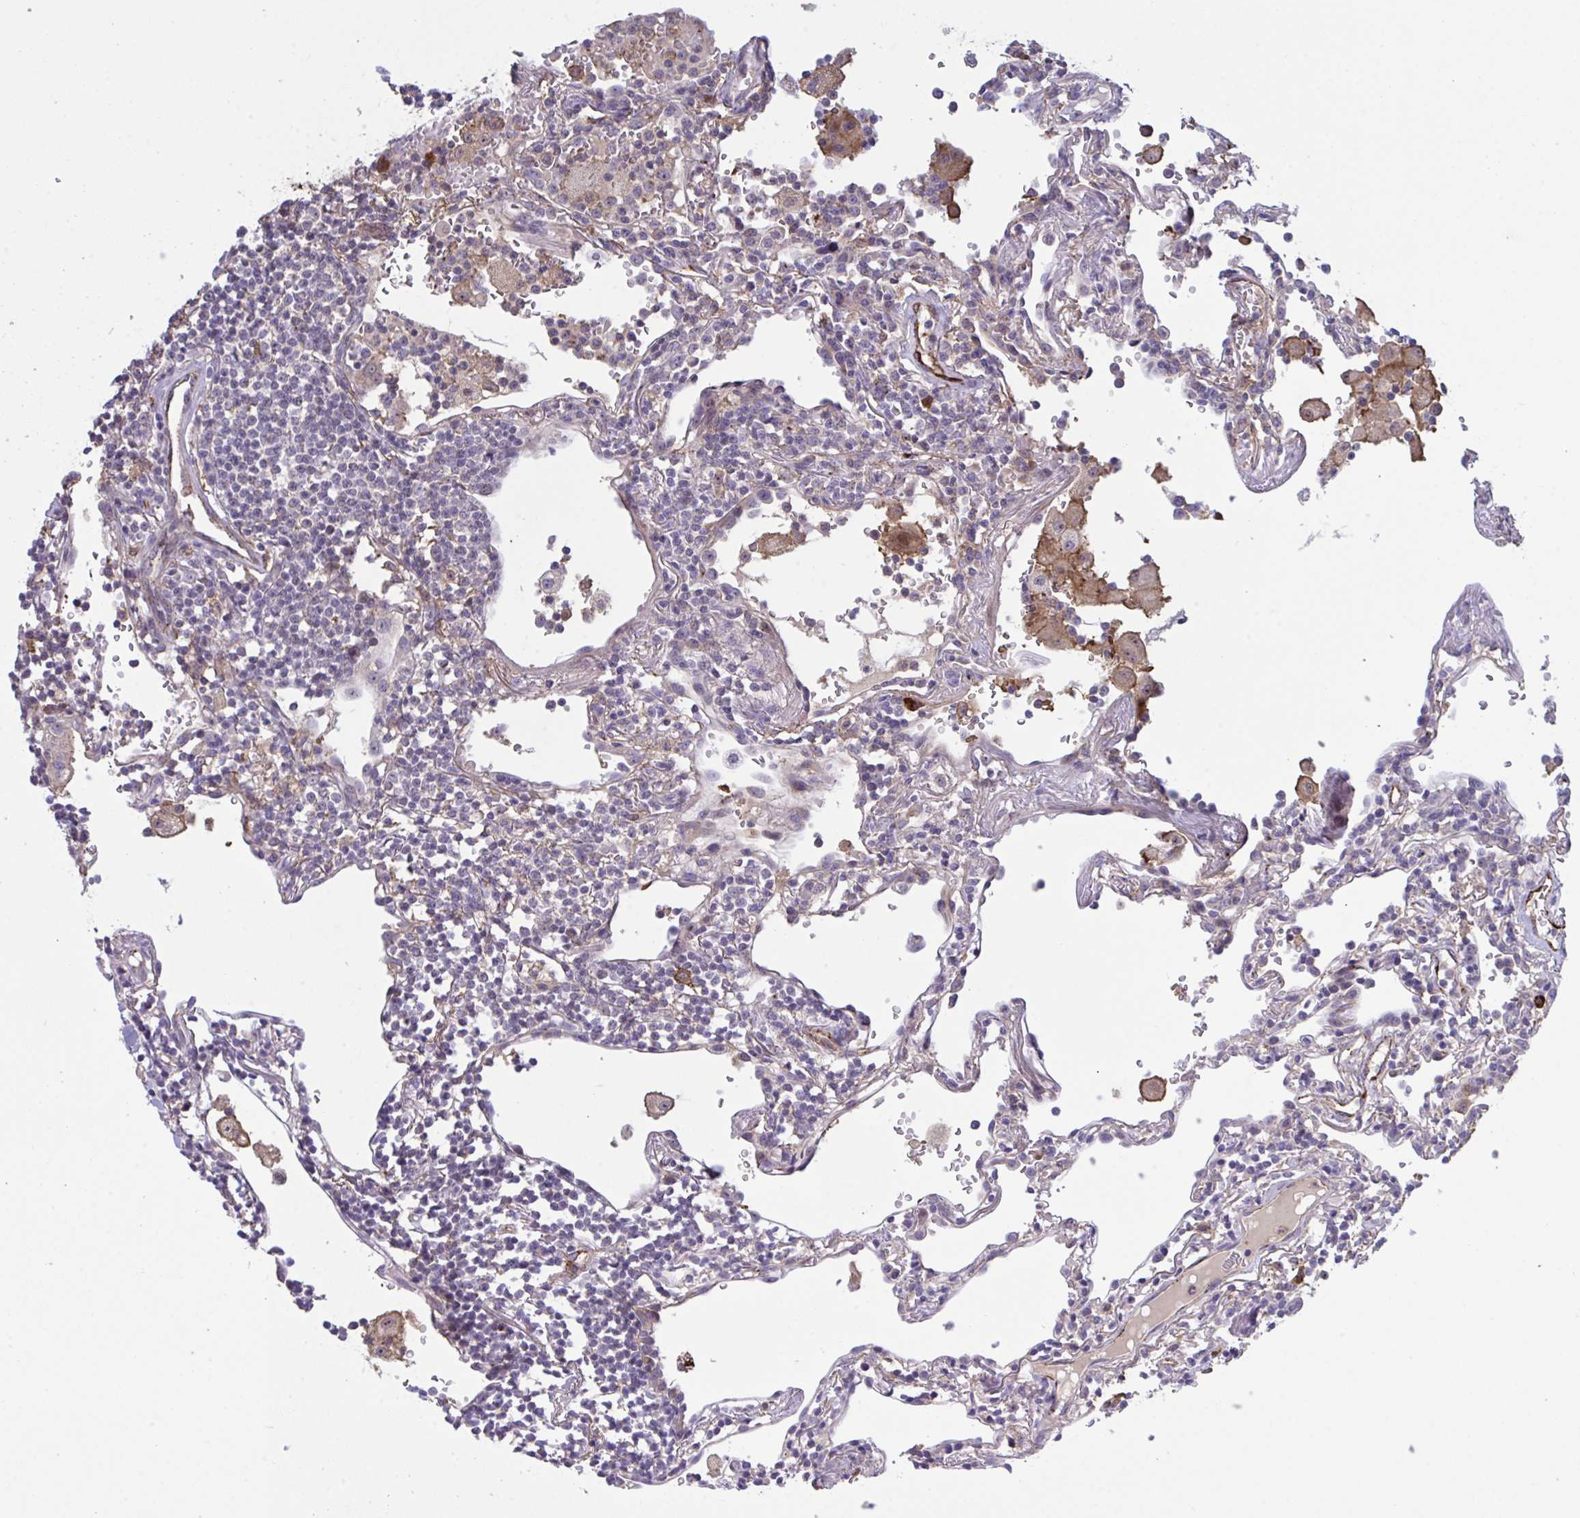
{"staining": {"intensity": "negative", "quantity": "none", "location": "none"}, "tissue": "lymphoma", "cell_type": "Tumor cells", "image_type": "cancer", "snomed": [{"axis": "morphology", "description": "Malignant lymphoma, non-Hodgkin's type, Low grade"}, {"axis": "topography", "description": "Lung"}], "caption": "Micrograph shows no significant protein positivity in tumor cells of lymphoma.", "gene": "CD101", "patient": {"sex": "female", "age": 71}}